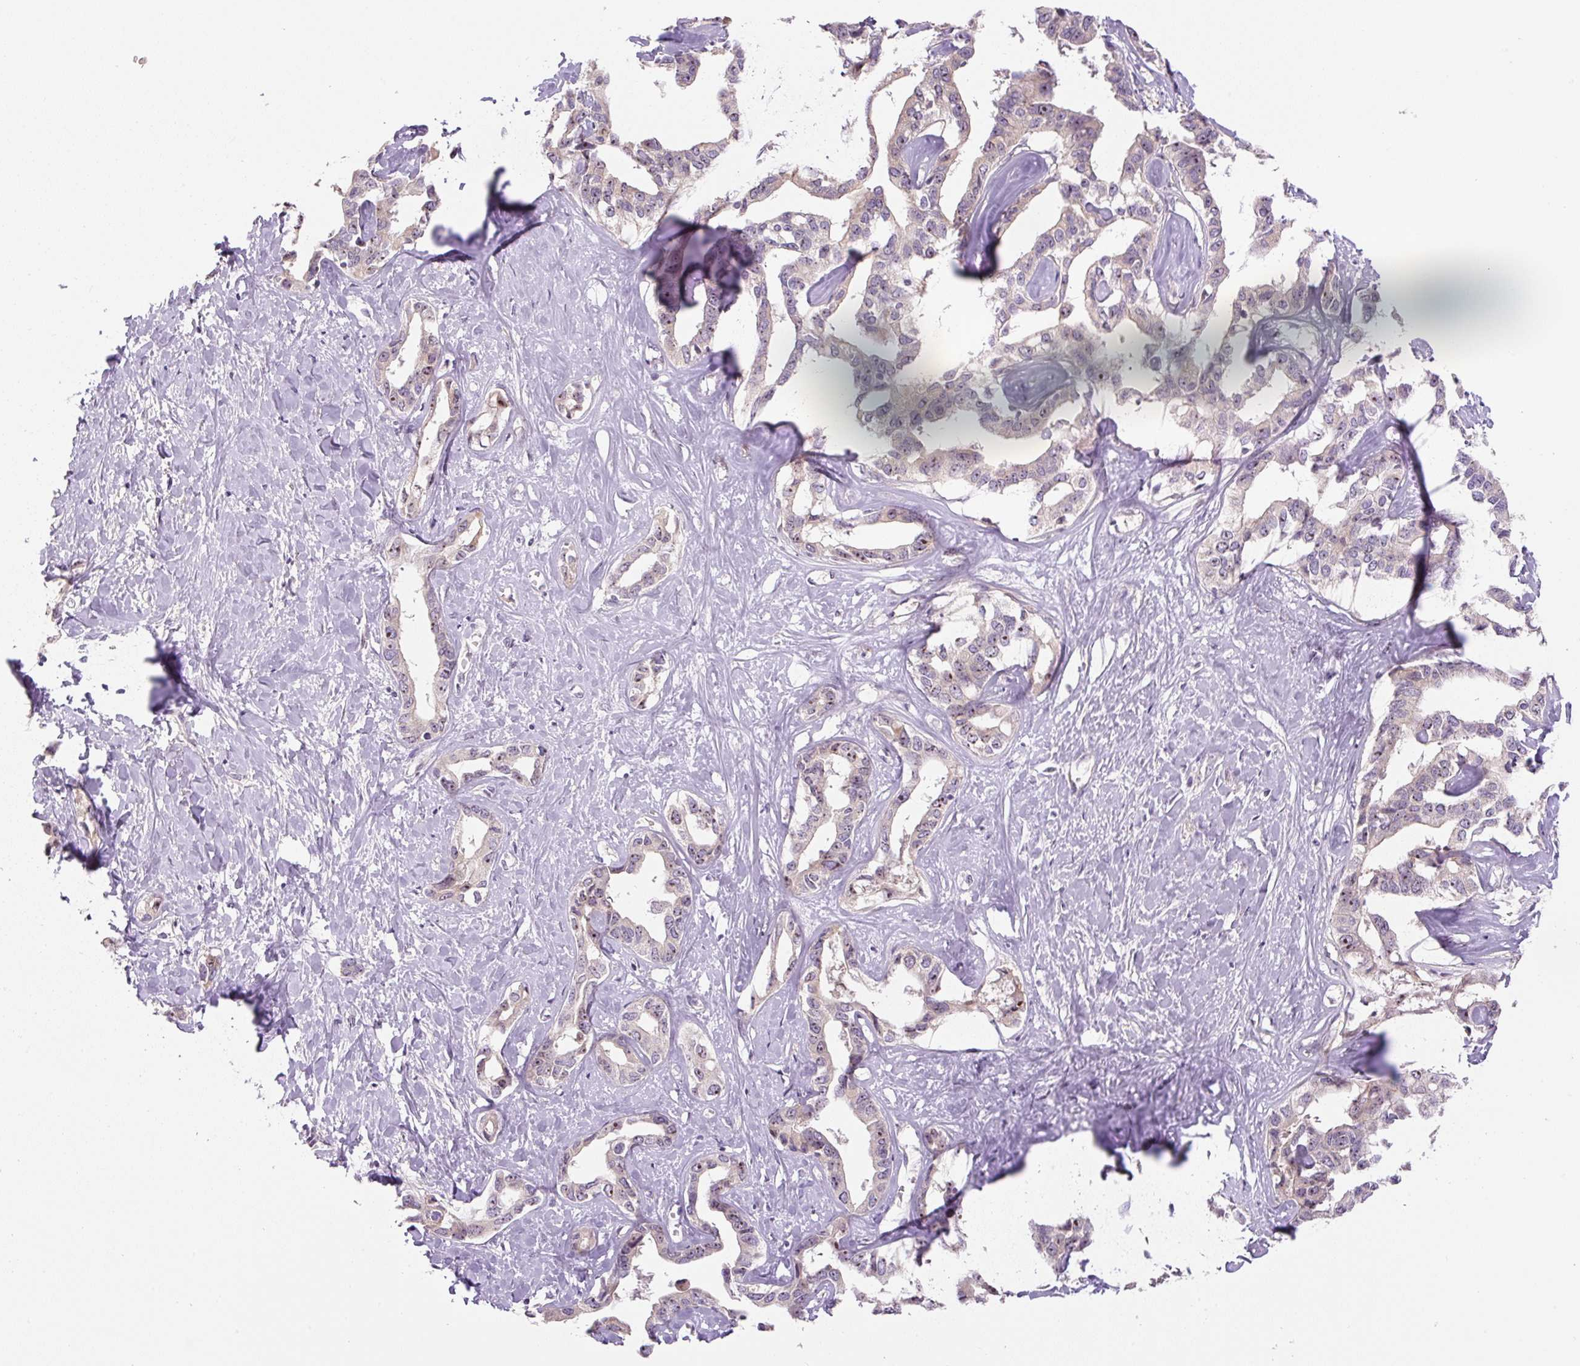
{"staining": {"intensity": "weak", "quantity": "<25%", "location": "nuclear"}, "tissue": "liver cancer", "cell_type": "Tumor cells", "image_type": "cancer", "snomed": [{"axis": "morphology", "description": "Cholangiocarcinoma"}, {"axis": "topography", "description": "Liver"}], "caption": "Tumor cells are negative for protein expression in human liver cancer.", "gene": "TMEM151B", "patient": {"sex": "male", "age": 59}}